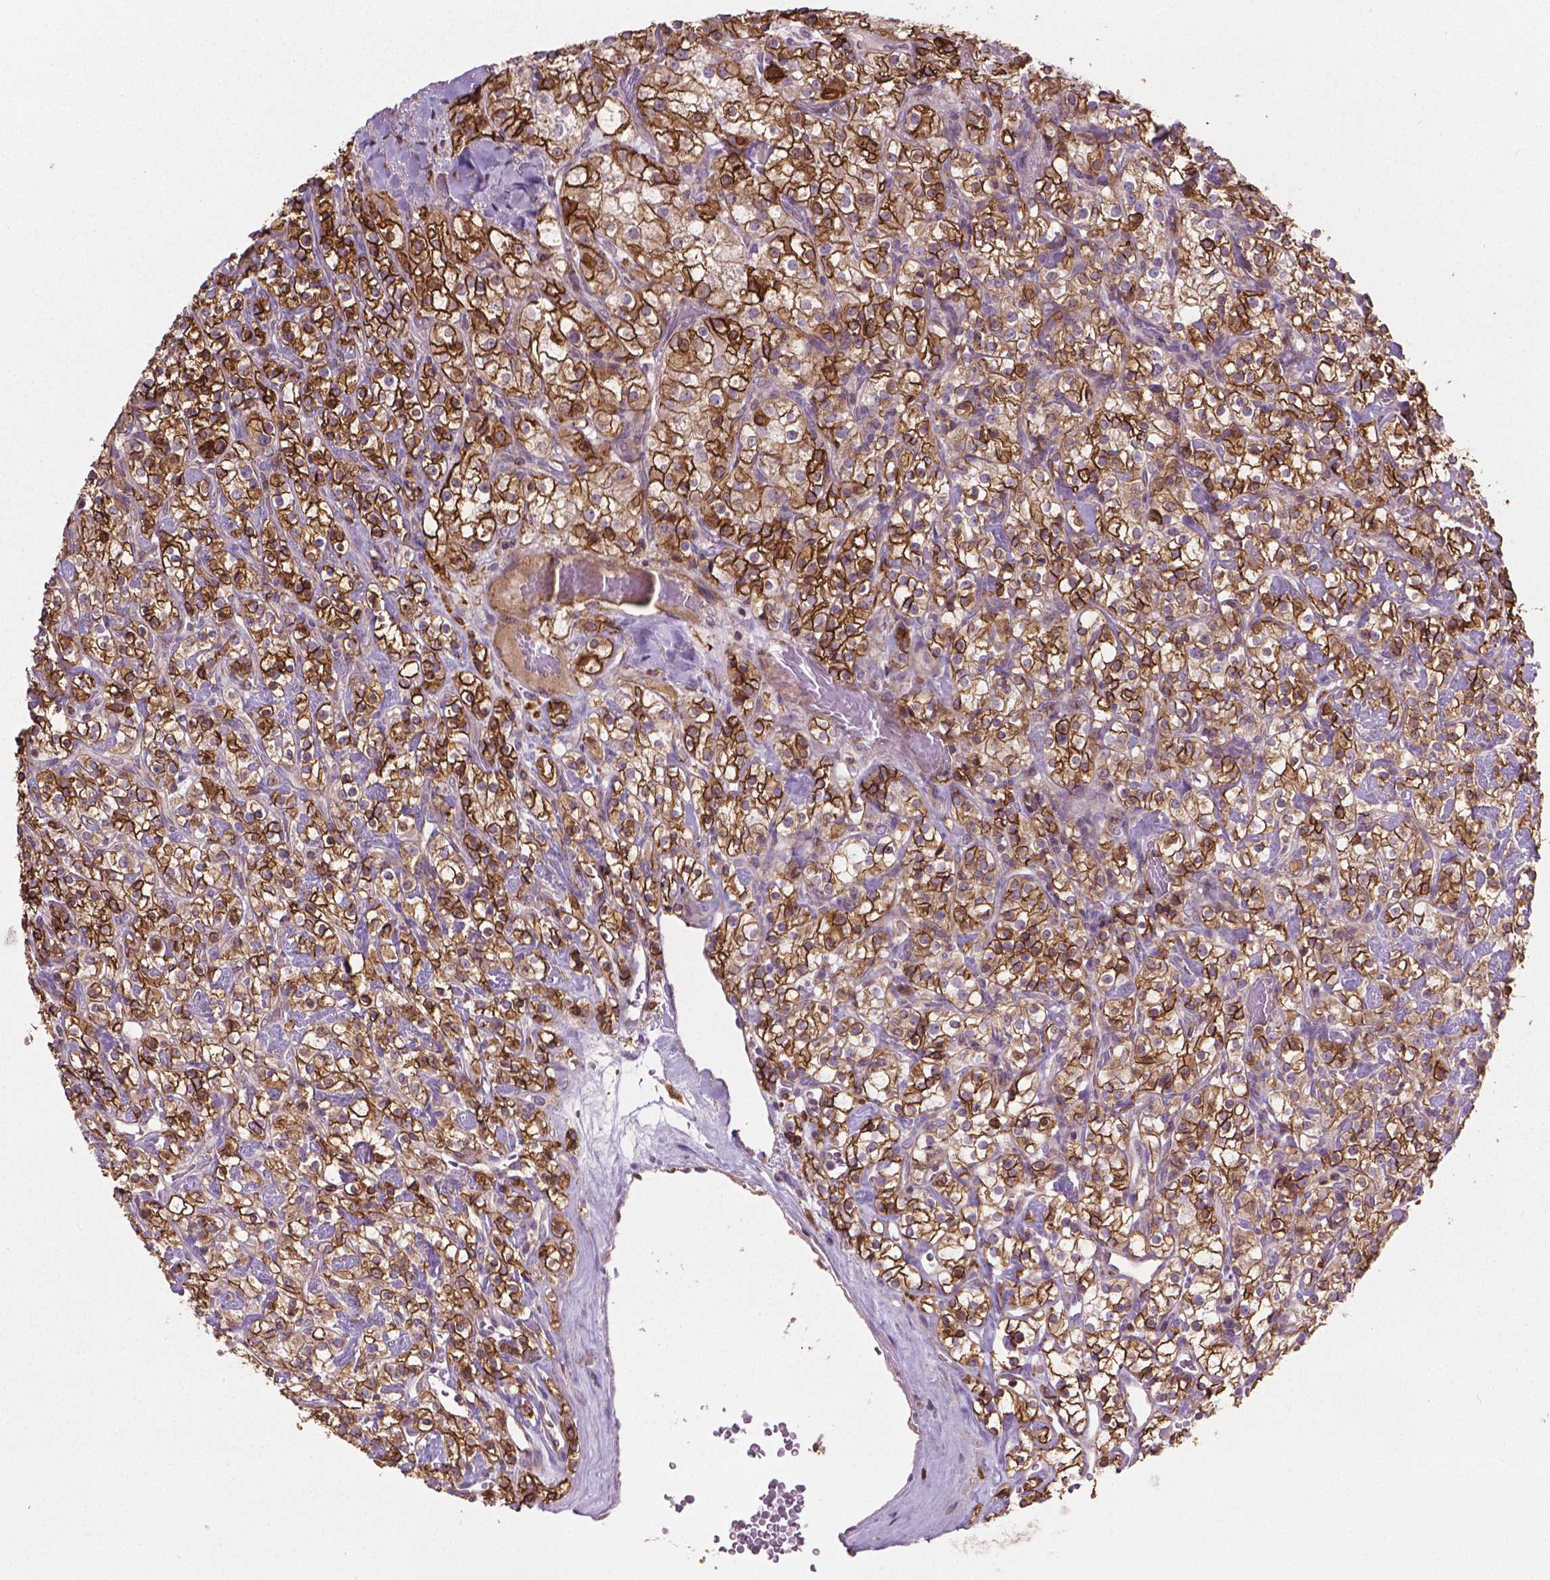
{"staining": {"intensity": "strong", "quantity": ">75%", "location": "cytoplasmic/membranous"}, "tissue": "renal cancer", "cell_type": "Tumor cells", "image_type": "cancer", "snomed": [{"axis": "morphology", "description": "Adenocarcinoma, NOS"}, {"axis": "topography", "description": "Kidney"}], "caption": "The photomicrograph displays staining of renal cancer (adenocarcinoma), revealing strong cytoplasmic/membranous protein staining (brown color) within tumor cells. Using DAB (brown) and hematoxylin (blue) stains, captured at high magnification using brightfield microscopy.", "gene": "TCAF1", "patient": {"sex": "male", "age": 77}}